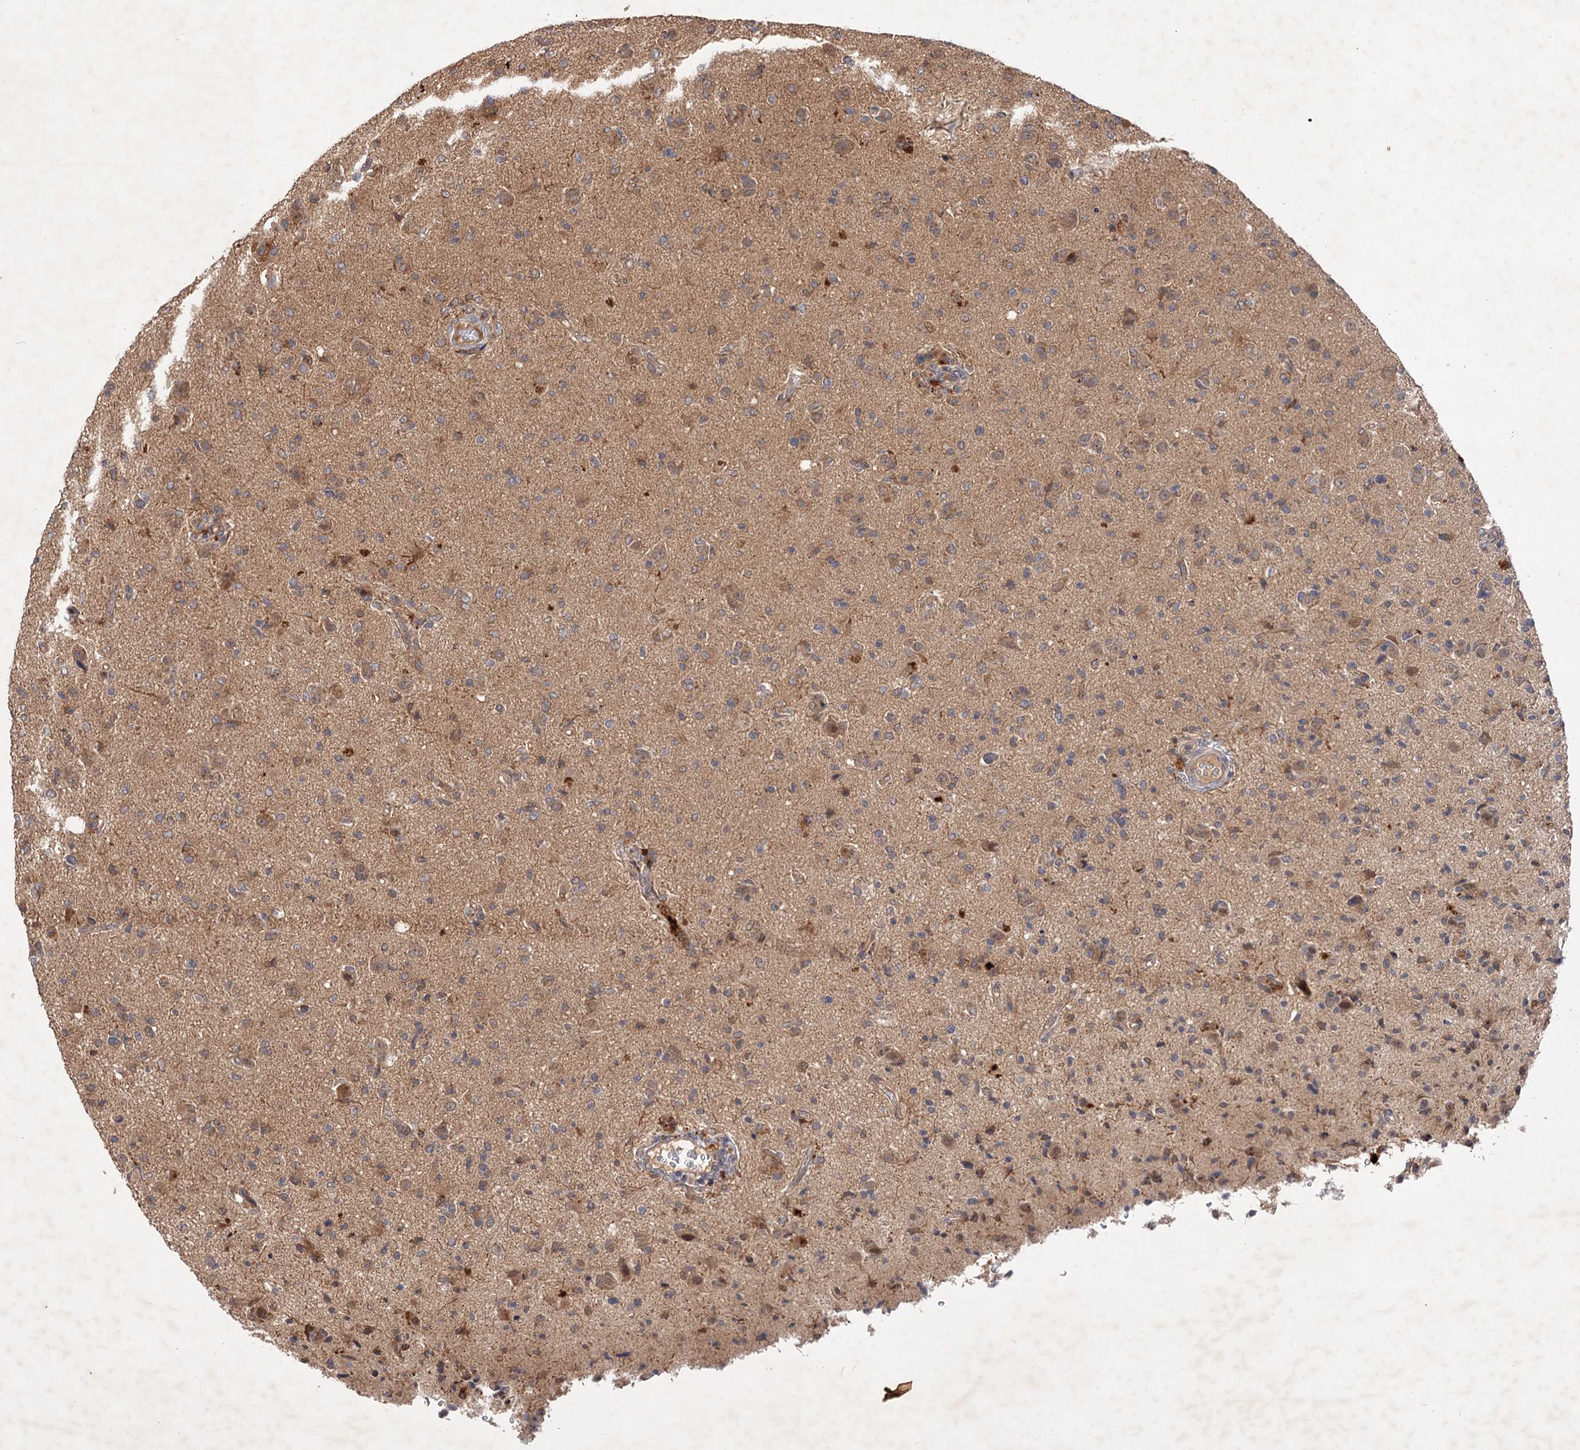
{"staining": {"intensity": "weak", "quantity": "25%-75%", "location": "cytoplasmic/membranous"}, "tissue": "glioma", "cell_type": "Tumor cells", "image_type": "cancer", "snomed": [{"axis": "morphology", "description": "Glioma, malignant, High grade"}, {"axis": "topography", "description": "Brain"}], "caption": "Weak cytoplasmic/membranous positivity for a protein is present in about 25%-75% of tumor cells of malignant high-grade glioma using IHC.", "gene": "FBXW8", "patient": {"sex": "female", "age": 57}}